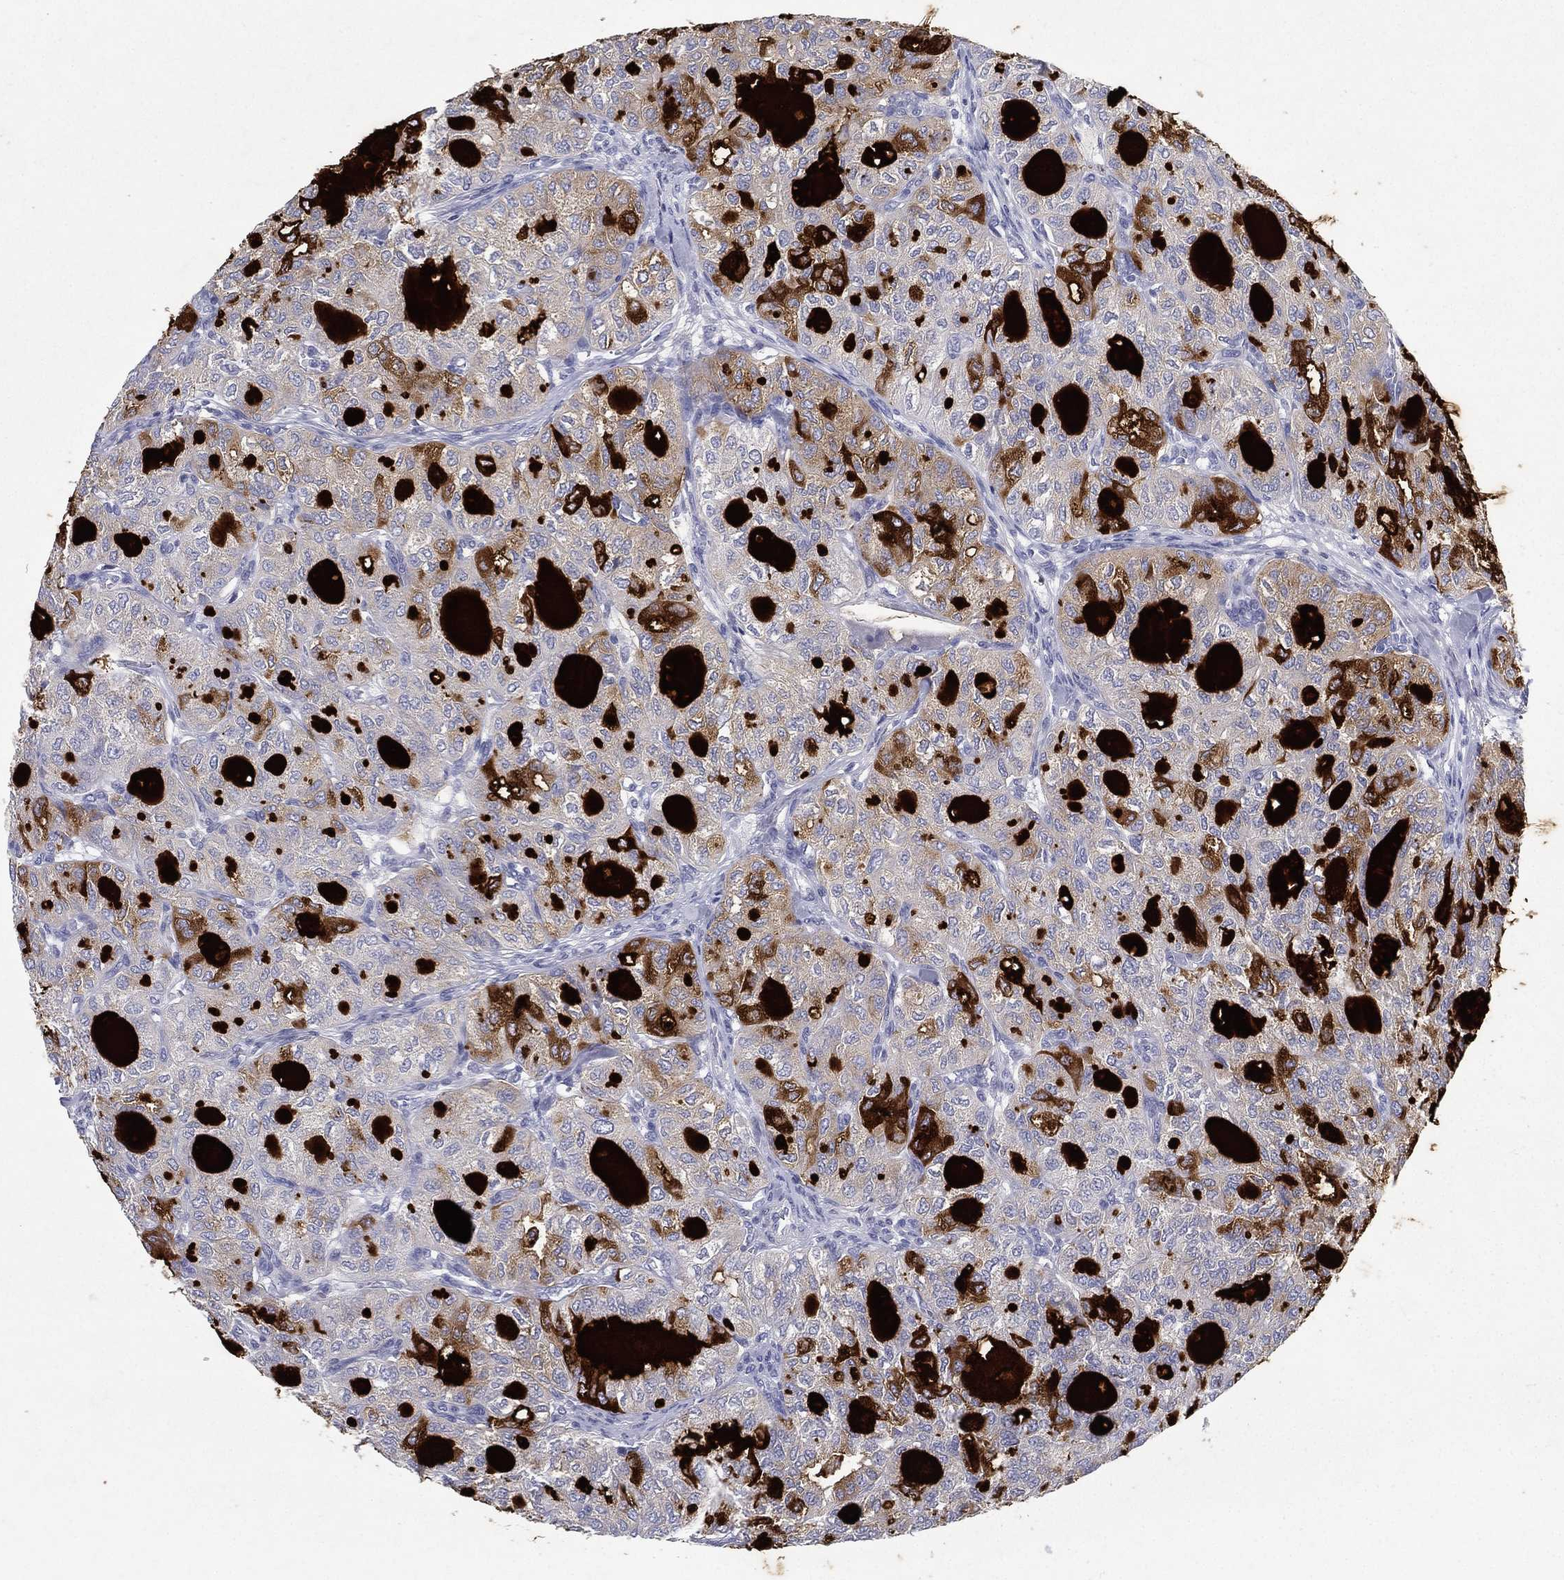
{"staining": {"intensity": "negative", "quantity": "none", "location": "none"}, "tissue": "thyroid cancer", "cell_type": "Tumor cells", "image_type": "cancer", "snomed": [{"axis": "morphology", "description": "Follicular adenoma carcinoma, NOS"}, {"axis": "topography", "description": "Thyroid gland"}], "caption": "Immunohistochemistry (IHC) of thyroid cancer (follicular adenoma carcinoma) shows no positivity in tumor cells.", "gene": "RGS13", "patient": {"sex": "male", "age": 75}}